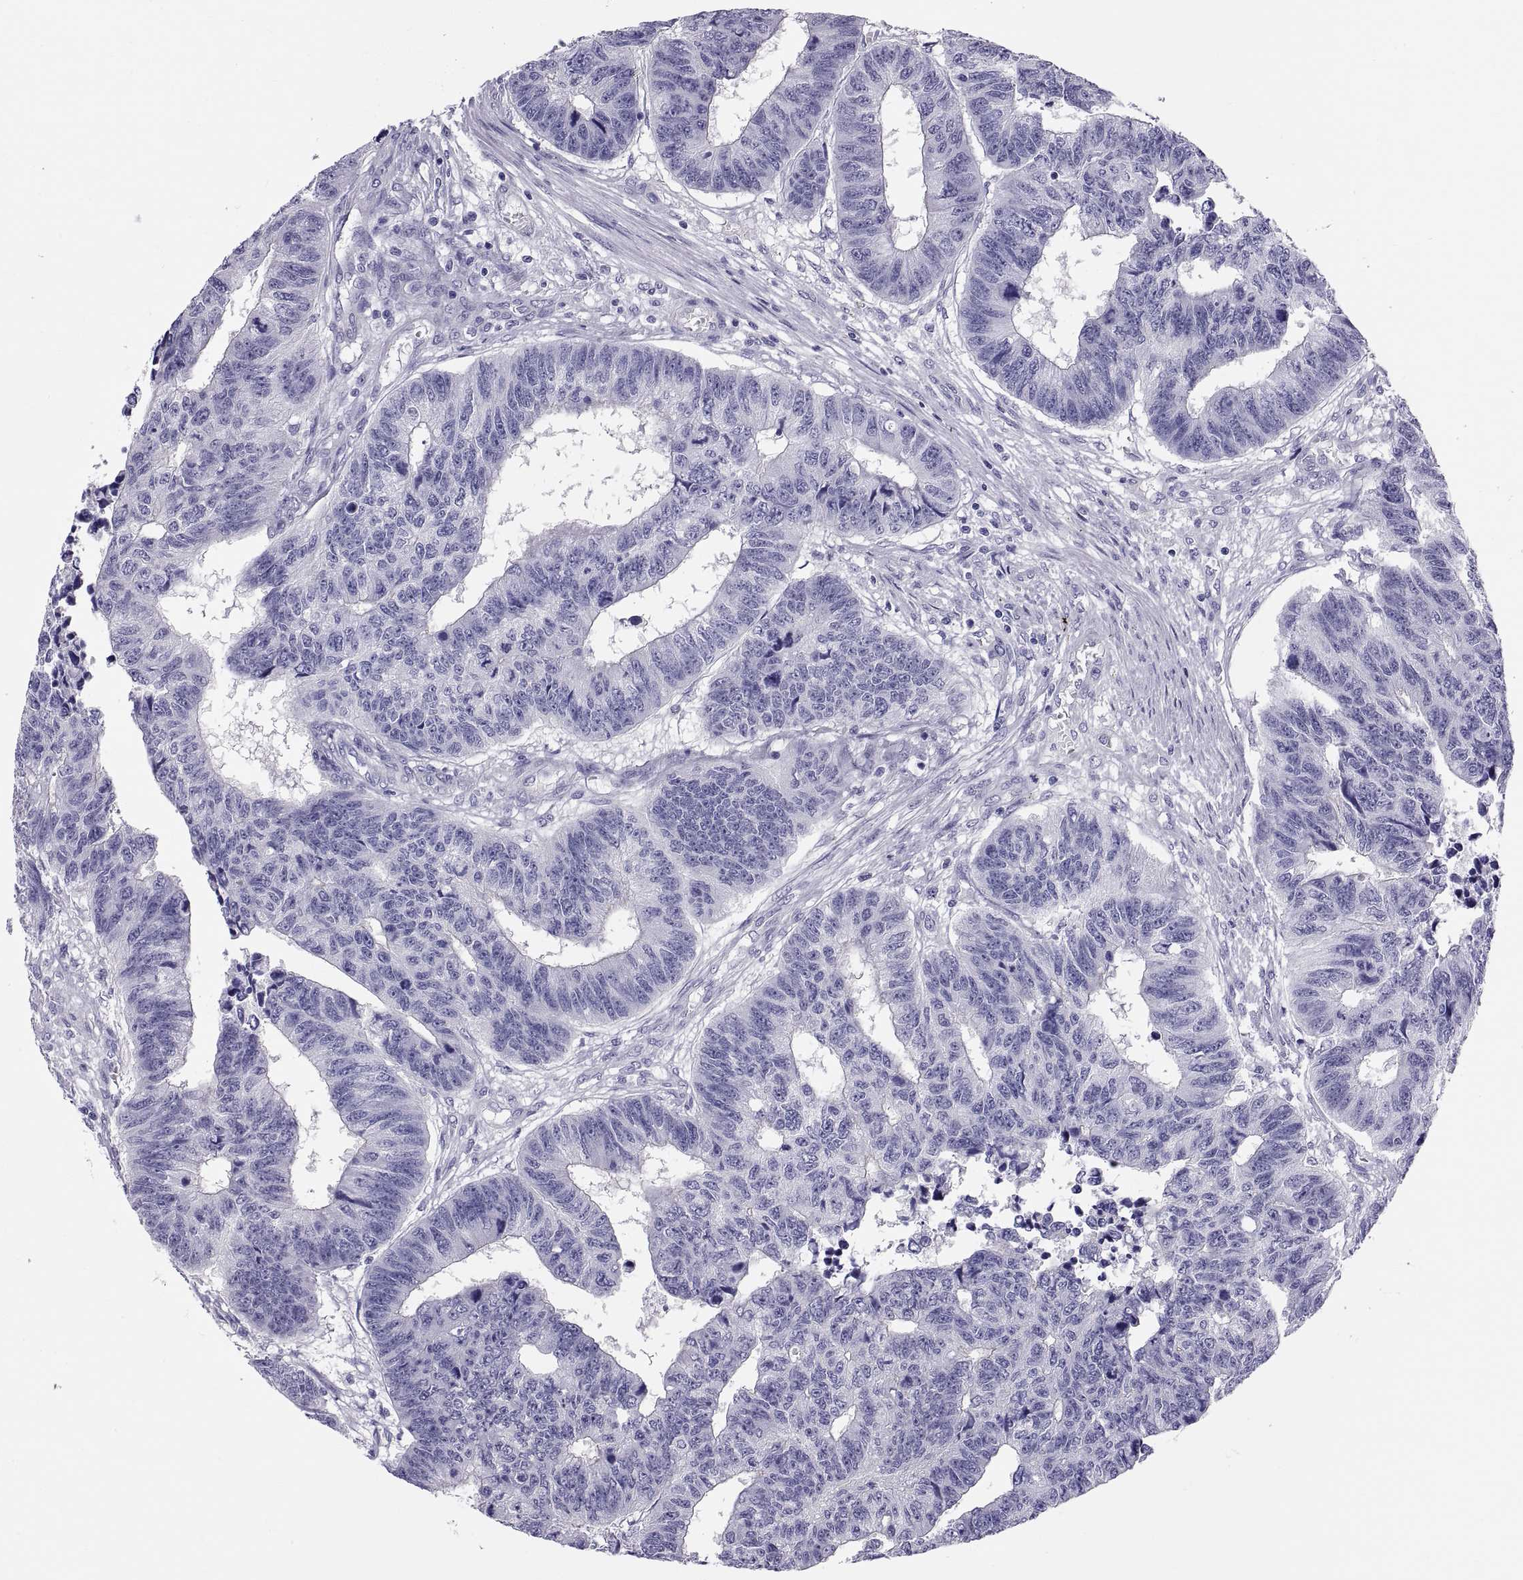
{"staining": {"intensity": "negative", "quantity": "none", "location": "none"}, "tissue": "colorectal cancer", "cell_type": "Tumor cells", "image_type": "cancer", "snomed": [{"axis": "morphology", "description": "Adenocarcinoma, NOS"}, {"axis": "topography", "description": "Rectum"}], "caption": "The IHC photomicrograph has no significant expression in tumor cells of colorectal adenocarcinoma tissue.", "gene": "RNASE12", "patient": {"sex": "female", "age": 85}}